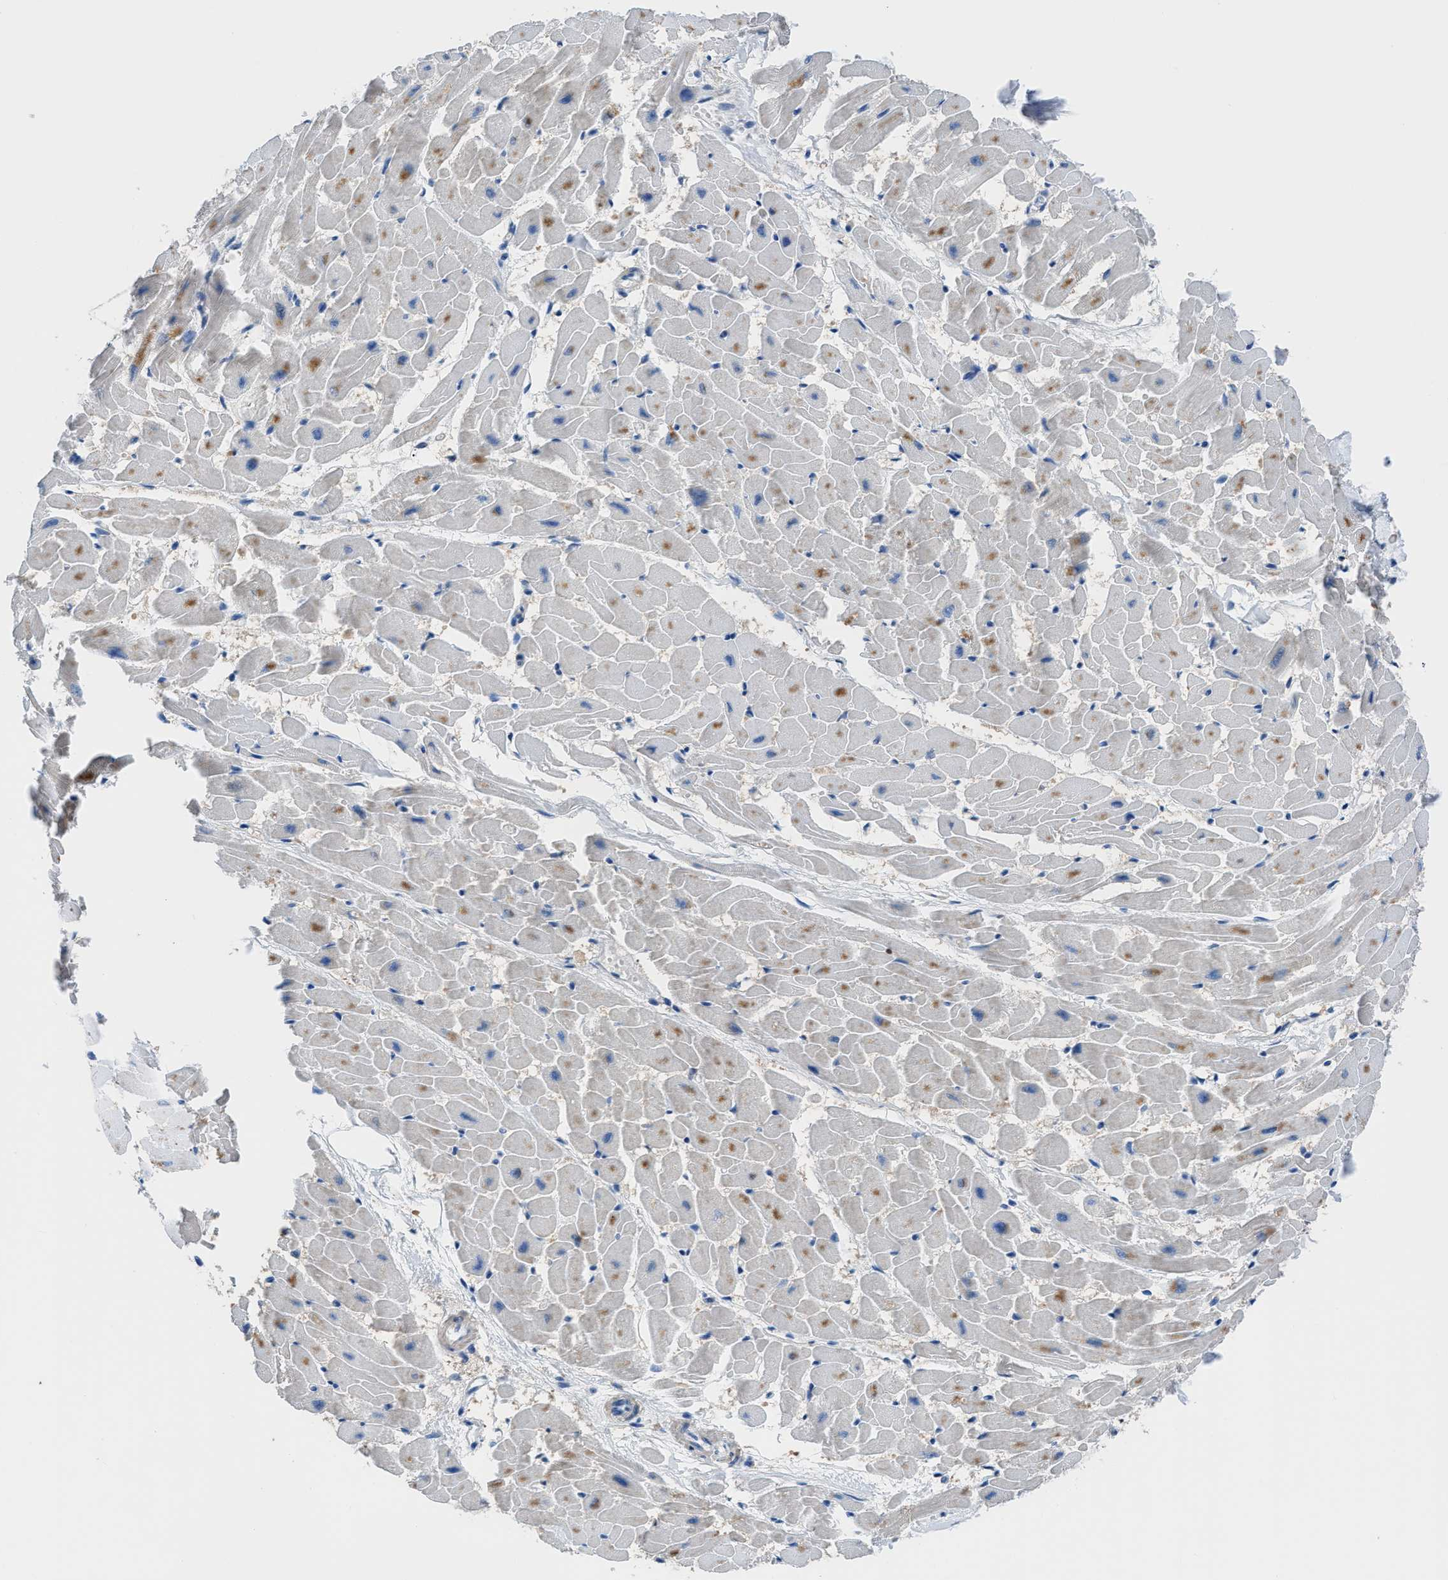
{"staining": {"intensity": "moderate", "quantity": "25%-75%", "location": "cytoplasmic/membranous"}, "tissue": "heart muscle", "cell_type": "Cardiomyocytes", "image_type": "normal", "snomed": [{"axis": "morphology", "description": "Normal tissue, NOS"}, {"axis": "topography", "description": "Heart"}], "caption": "This image displays immunohistochemistry staining of normal heart muscle, with medium moderate cytoplasmic/membranous staining in about 25%-75% of cardiomyocytes.", "gene": "ITPR1", "patient": {"sex": "female", "age": 19}}